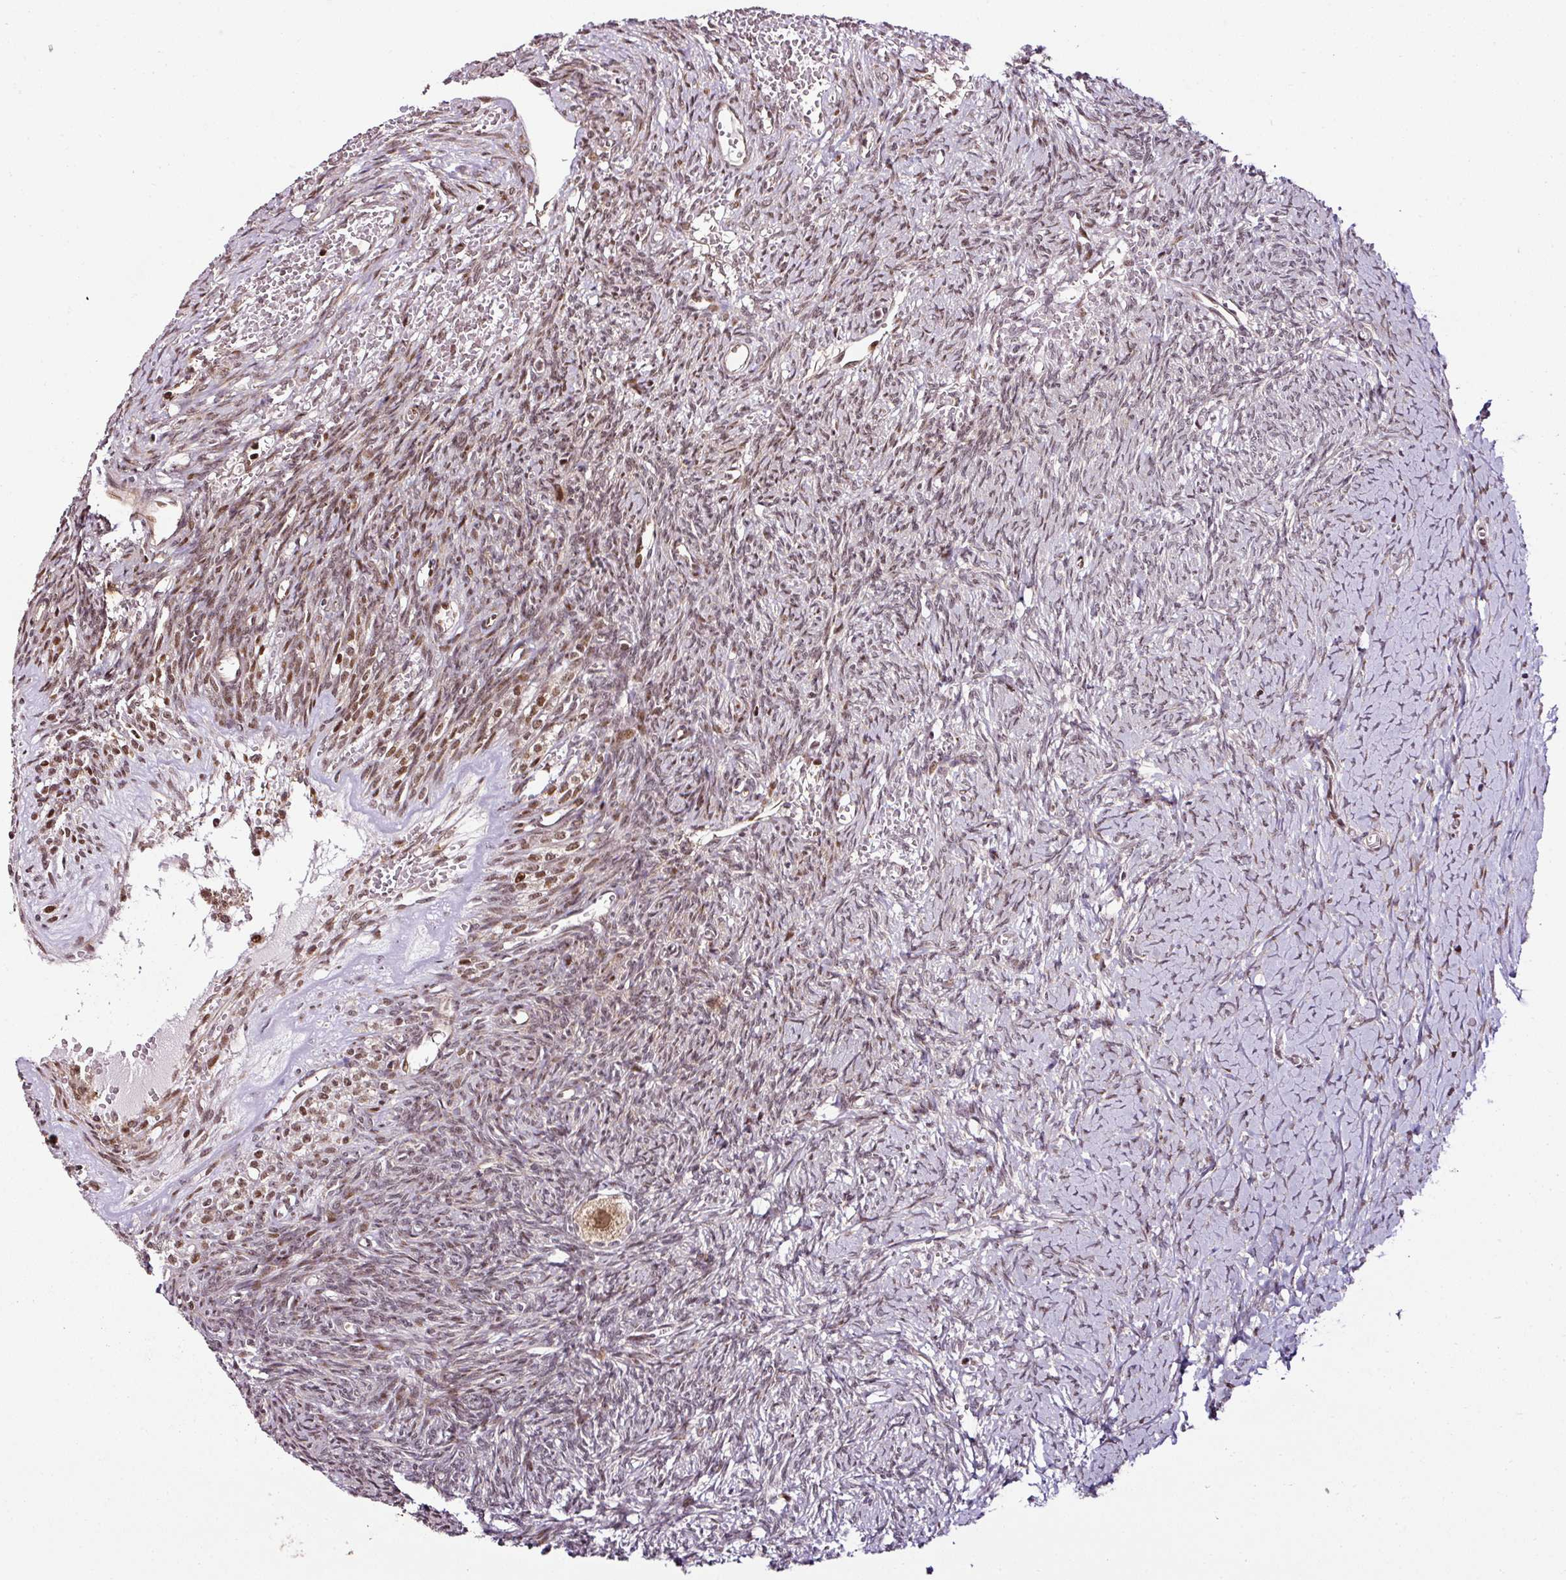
{"staining": {"intensity": "weak", "quantity": ">75%", "location": "nuclear"}, "tissue": "ovary", "cell_type": "Follicle cells", "image_type": "normal", "snomed": [{"axis": "morphology", "description": "Normal tissue, NOS"}, {"axis": "topography", "description": "Ovary"}], "caption": "This is a micrograph of IHC staining of benign ovary, which shows weak staining in the nuclear of follicle cells.", "gene": "COPRS", "patient": {"sex": "female", "age": 39}}